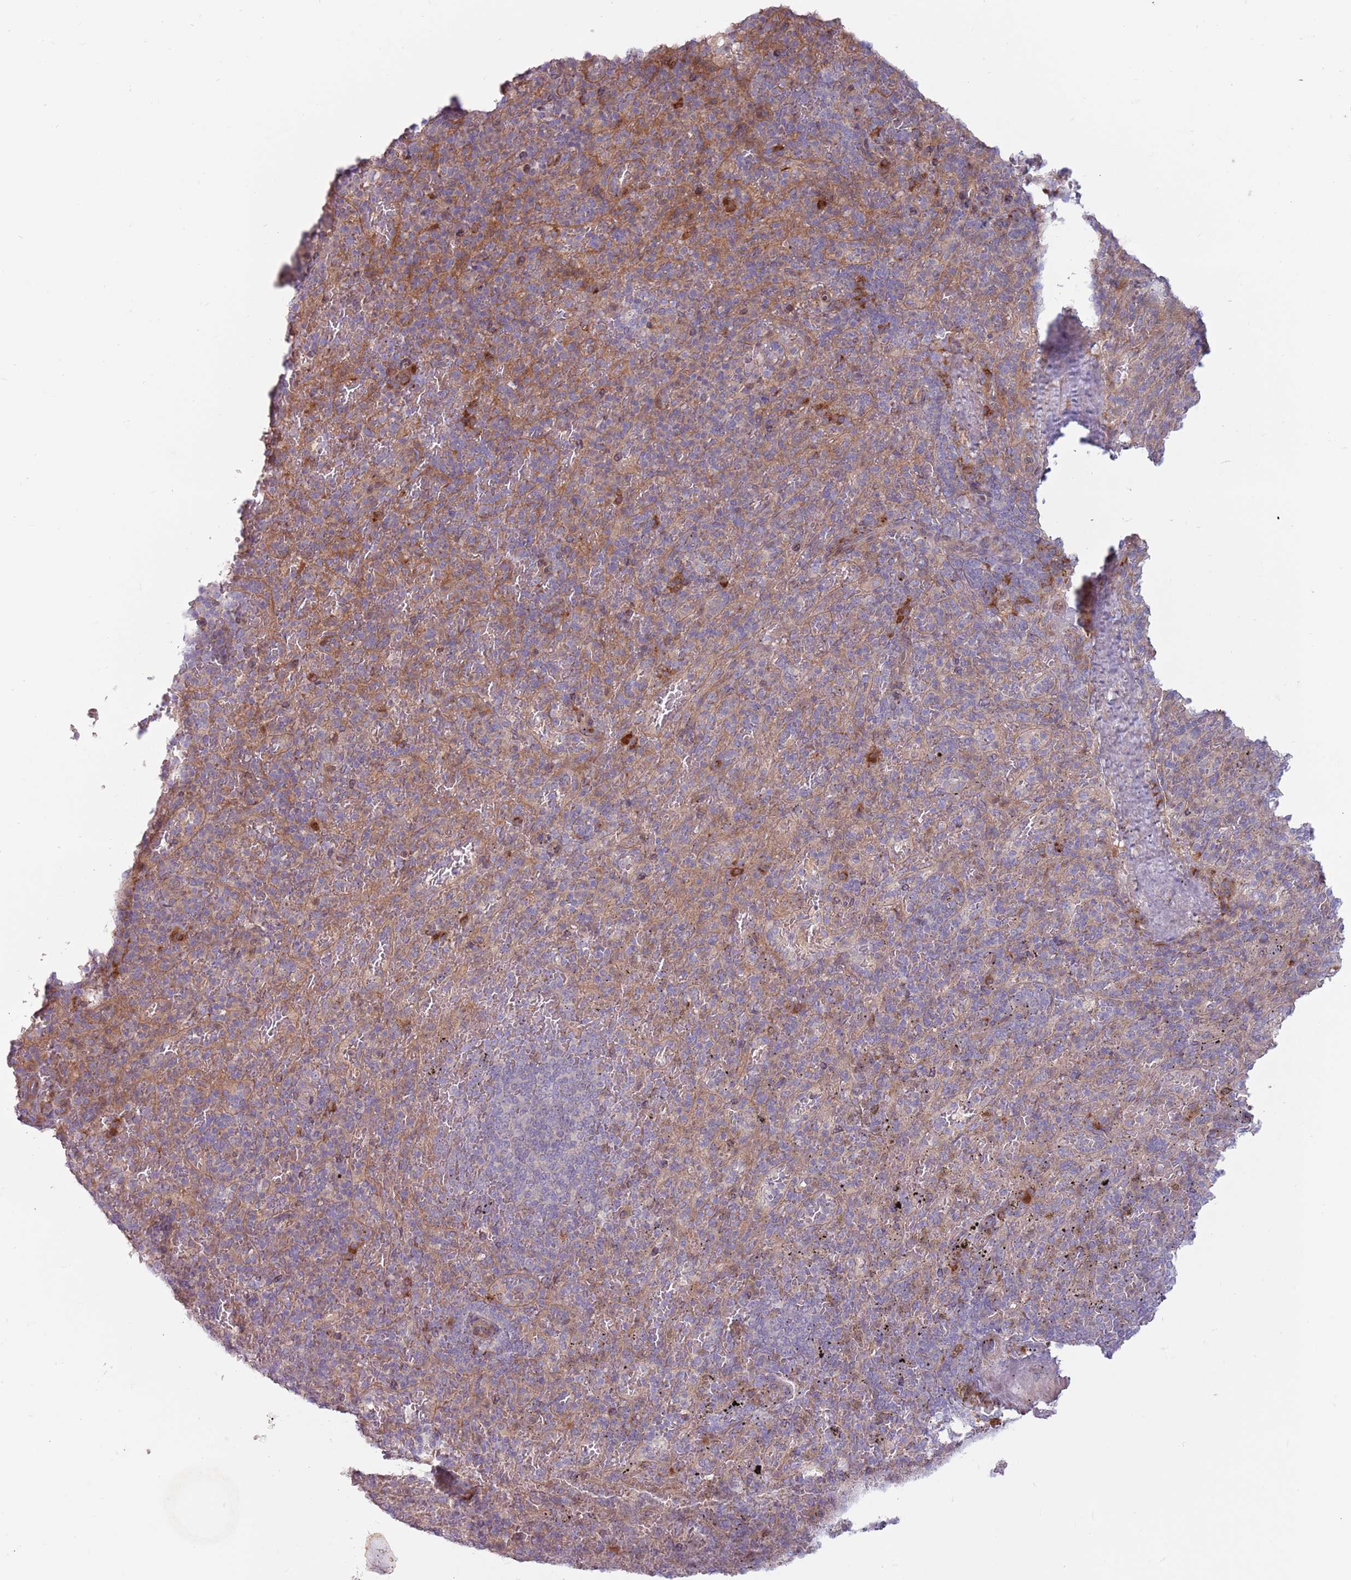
{"staining": {"intensity": "moderate", "quantity": "<25%", "location": "cytoplasmic/membranous"}, "tissue": "spleen", "cell_type": "Cells in red pulp", "image_type": "normal", "snomed": [{"axis": "morphology", "description": "Normal tissue, NOS"}, {"axis": "topography", "description": "Spleen"}], "caption": "Immunohistochemistry histopathology image of normal spleen stained for a protein (brown), which reveals low levels of moderate cytoplasmic/membranous expression in about <25% of cells in red pulp.", "gene": "CCDC150", "patient": {"sex": "male", "age": 82}}